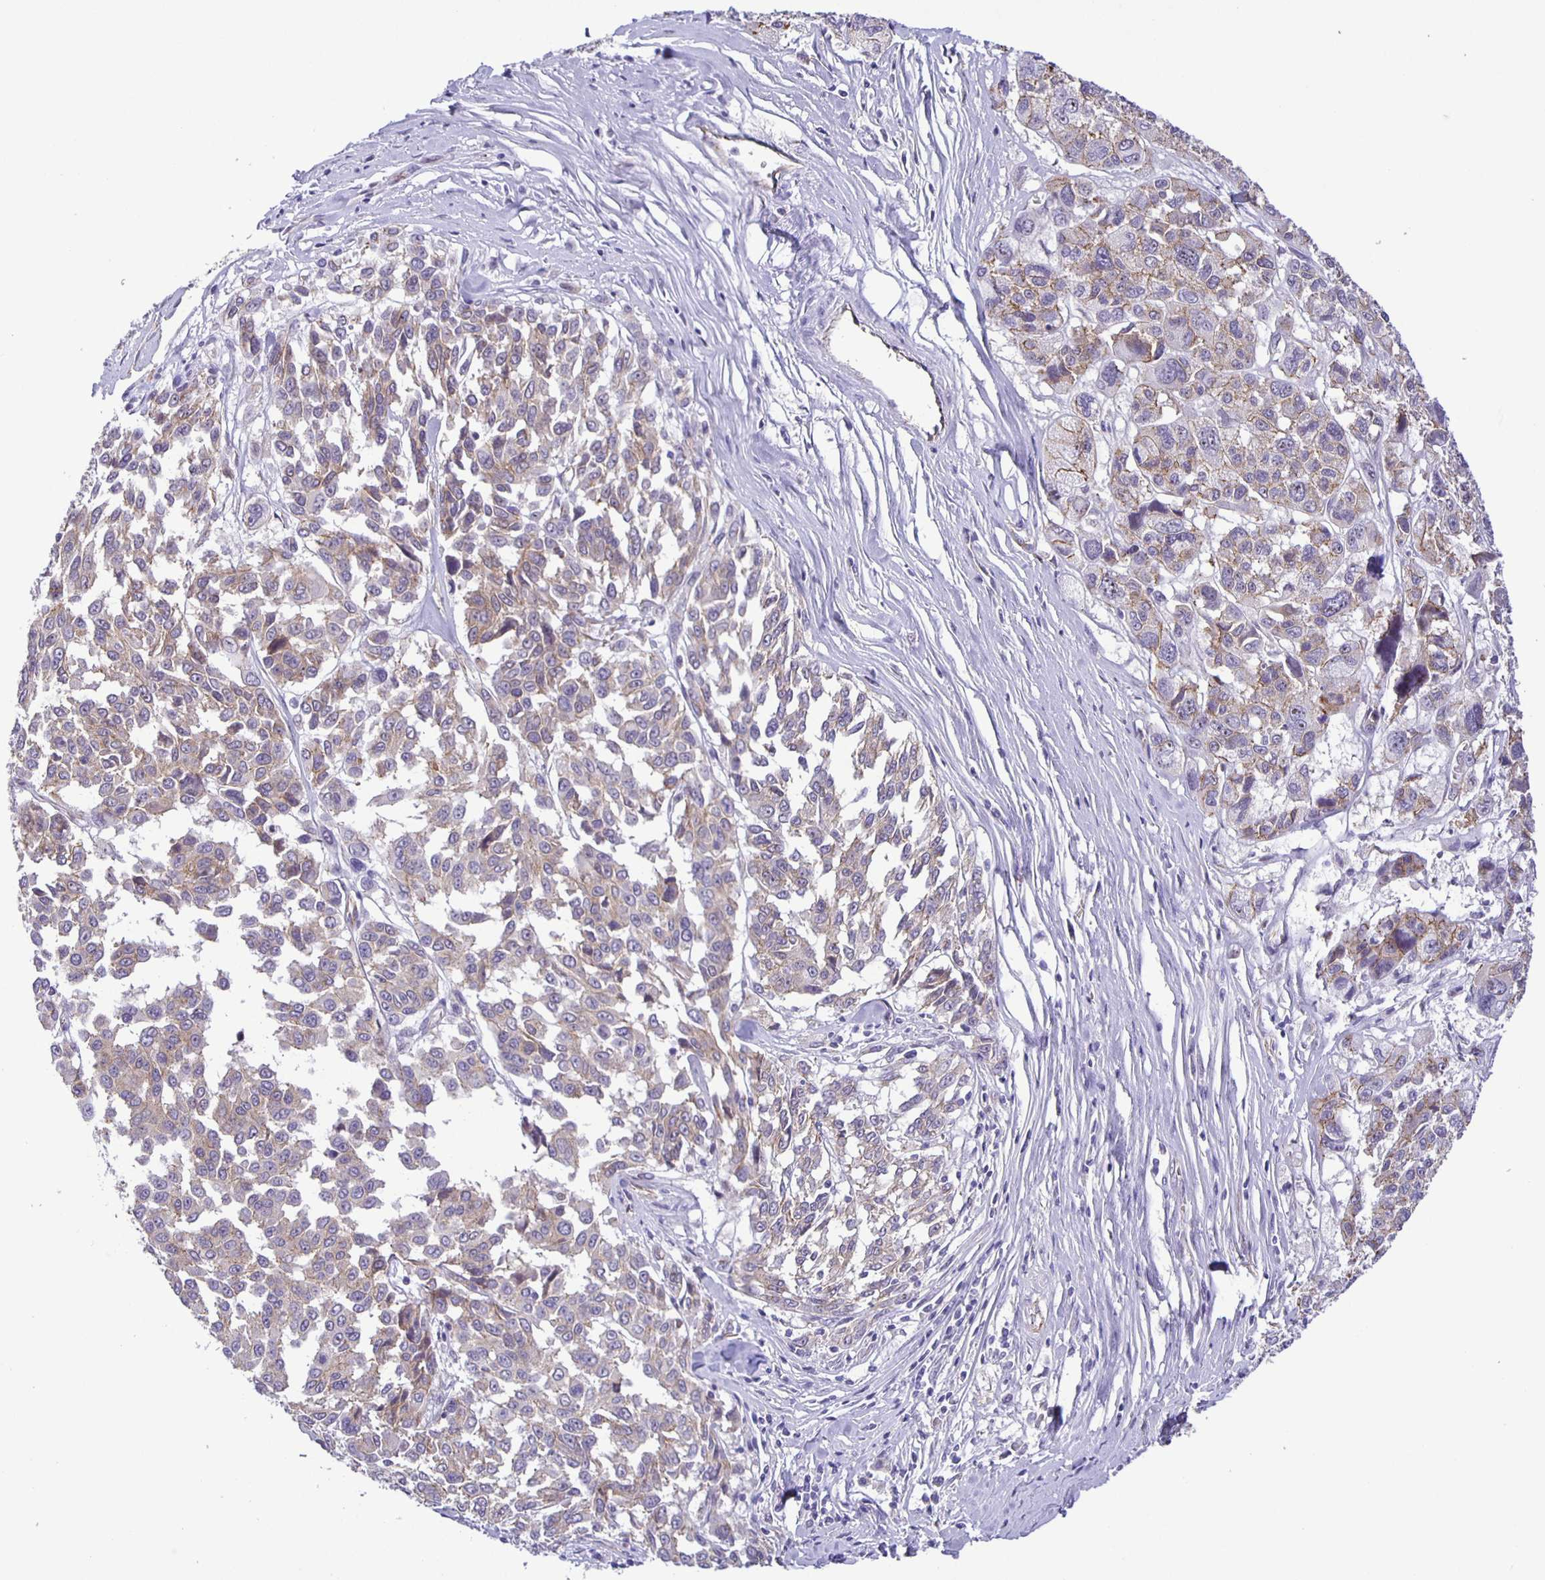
{"staining": {"intensity": "weak", "quantity": "25%-75%", "location": "cytoplasmic/membranous"}, "tissue": "melanoma", "cell_type": "Tumor cells", "image_type": "cancer", "snomed": [{"axis": "morphology", "description": "Malignant melanoma, NOS"}, {"axis": "topography", "description": "Skin"}], "caption": "An image showing weak cytoplasmic/membranous staining in about 25%-75% of tumor cells in melanoma, as visualized by brown immunohistochemical staining.", "gene": "JMJD4", "patient": {"sex": "female", "age": 66}}